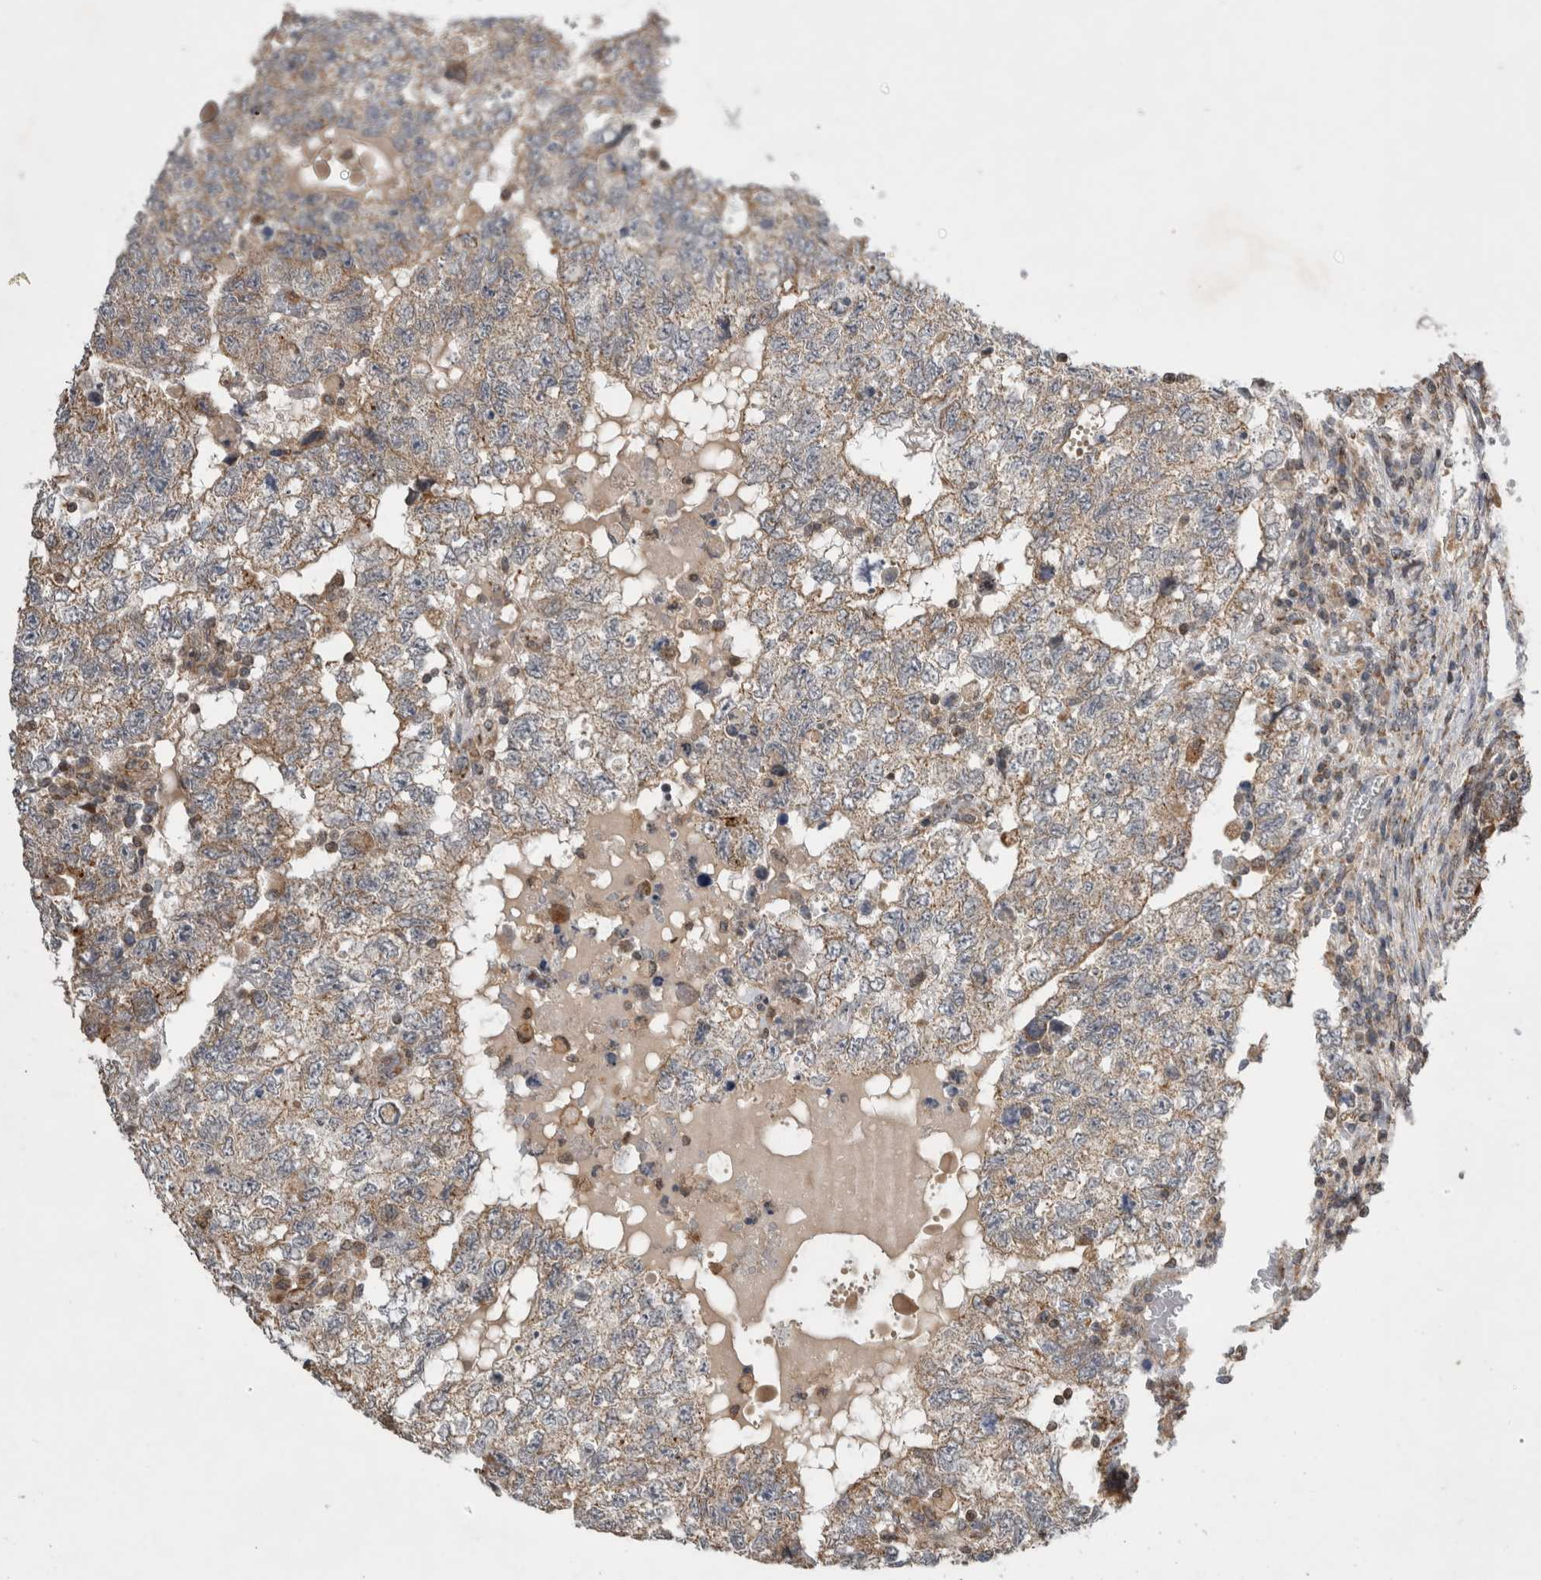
{"staining": {"intensity": "weak", "quantity": ">75%", "location": "cytoplasmic/membranous"}, "tissue": "testis cancer", "cell_type": "Tumor cells", "image_type": "cancer", "snomed": [{"axis": "morphology", "description": "Carcinoma, Embryonal, NOS"}, {"axis": "topography", "description": "Testis"}], "caption": "Human testis embryonal carcinoma stained for a protein (brown) exhibits weak cytoplasmic/membranous positive expression in about >75% of tumor cells.", "gene": "KCNIP1", "patient": {"sex": "male", "age": 36}}